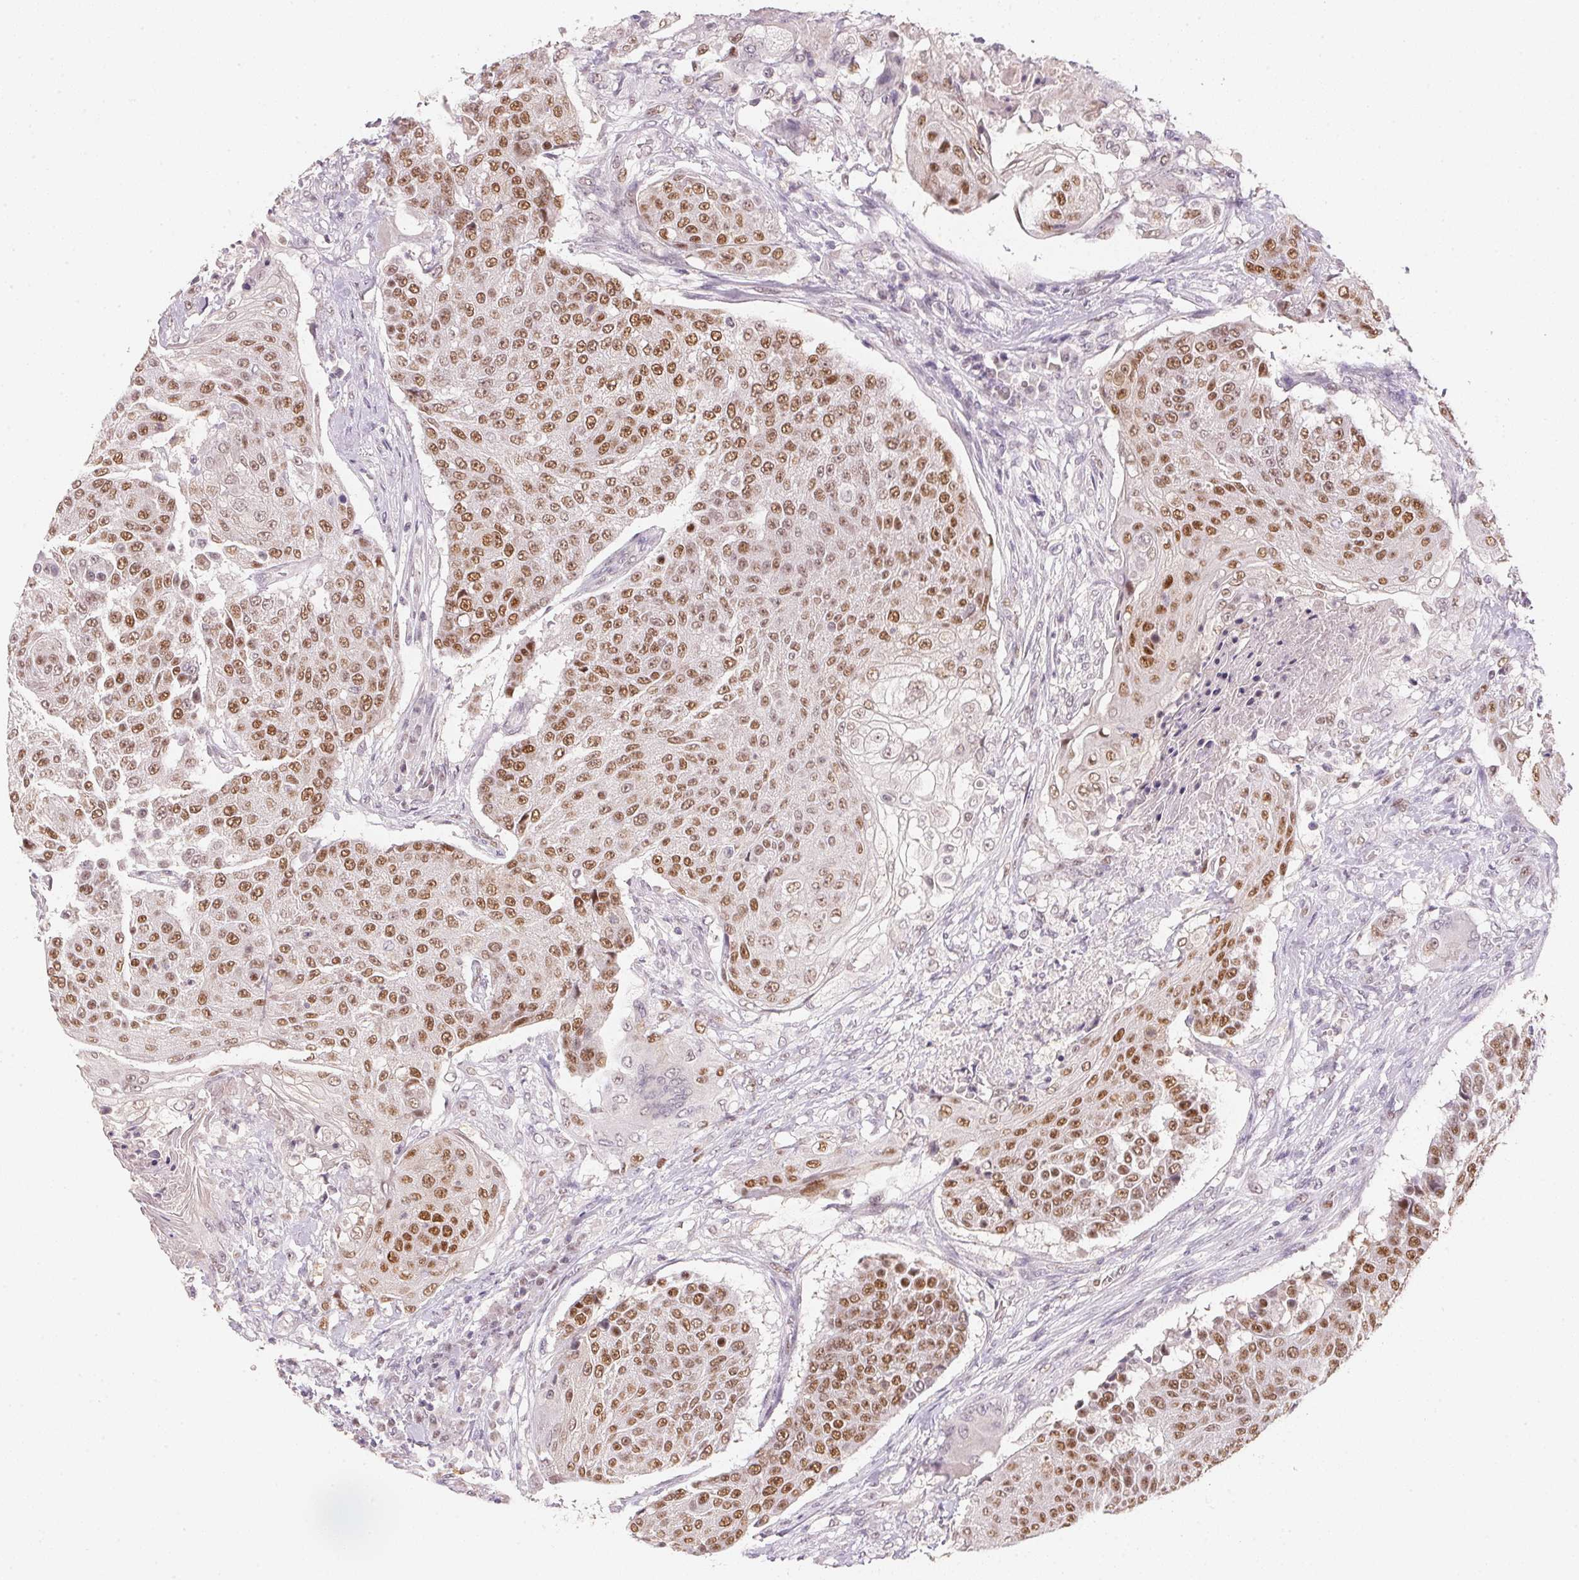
{"staining": {"intensity": "moderate", "quantity": ">75%", "location": "nuclear"}, "tissue": "urothelial cancer", "cell_type": "Tumor cells", "image_type": "cancer", "snomed": [{"axis": "morphology", "description": "Urothelial carcinoma, High grade"}, {"axis": "topography", "description": "Urinary bladder"}], "caption": "Urothelial cancer stained with a protein marker reveals moderate staining in tumor cells.", "gene": "POLR3G", "patient": {"sex": "female", "age": 63}}